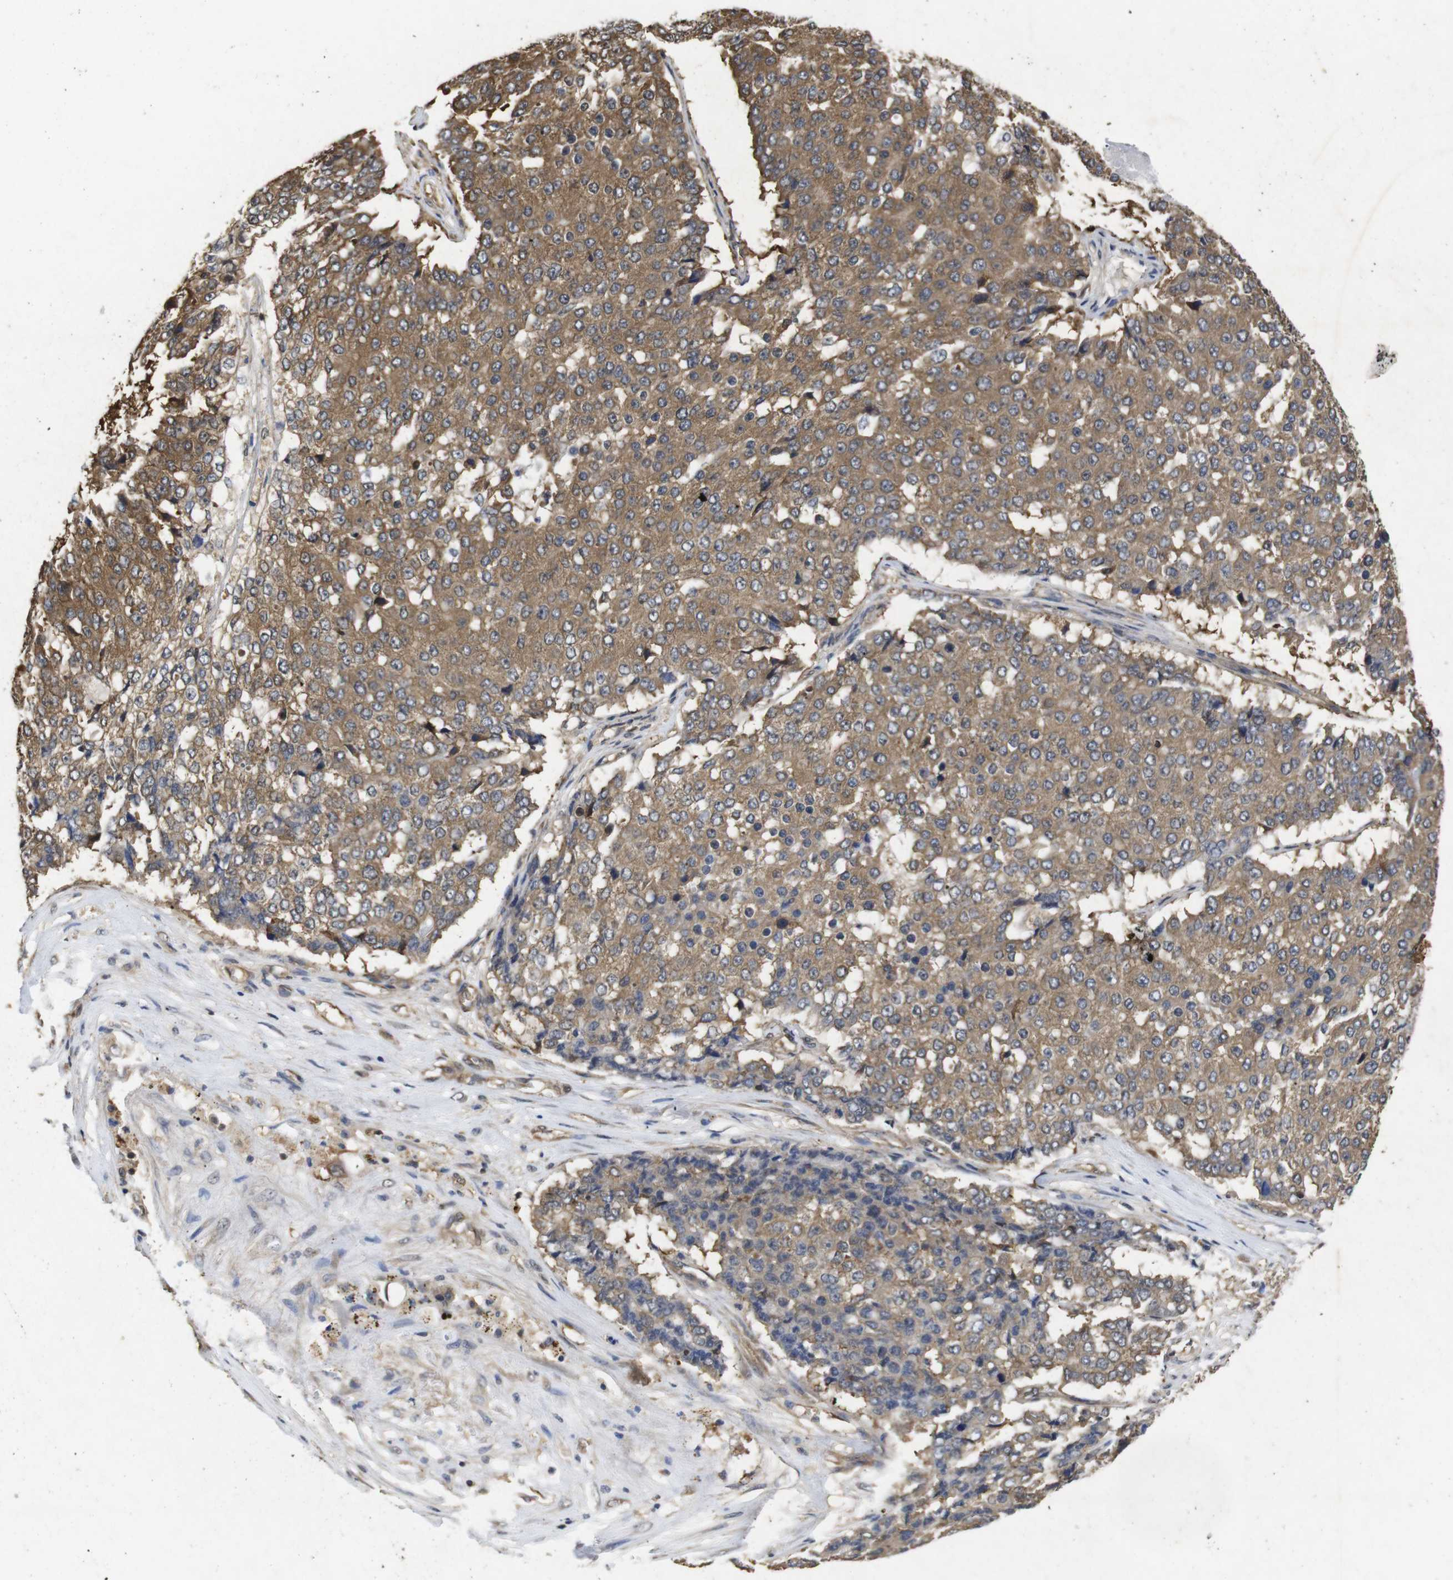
{"staining": {"intensity": "moderate", "quantity": ">75%", "location": "cytoplasmic/membranous"}, "tissue": "pancreatic cancer", "cell_type": "Tumor cells", "image_type": "cancer", "snomed": [{"axis": "morphology", "description": "Adenocarcinoma, NOS"}, {"axis": "topography", "description": "Pancreas"}], "caption": "Brown immunohistochemical staining in pancreatic cancer displays moderate cytoplasmic/membranous staining in about >75% of tumor cells.", "gene": "SUMO3", "patient": {"sex": "male", "age": 50}}